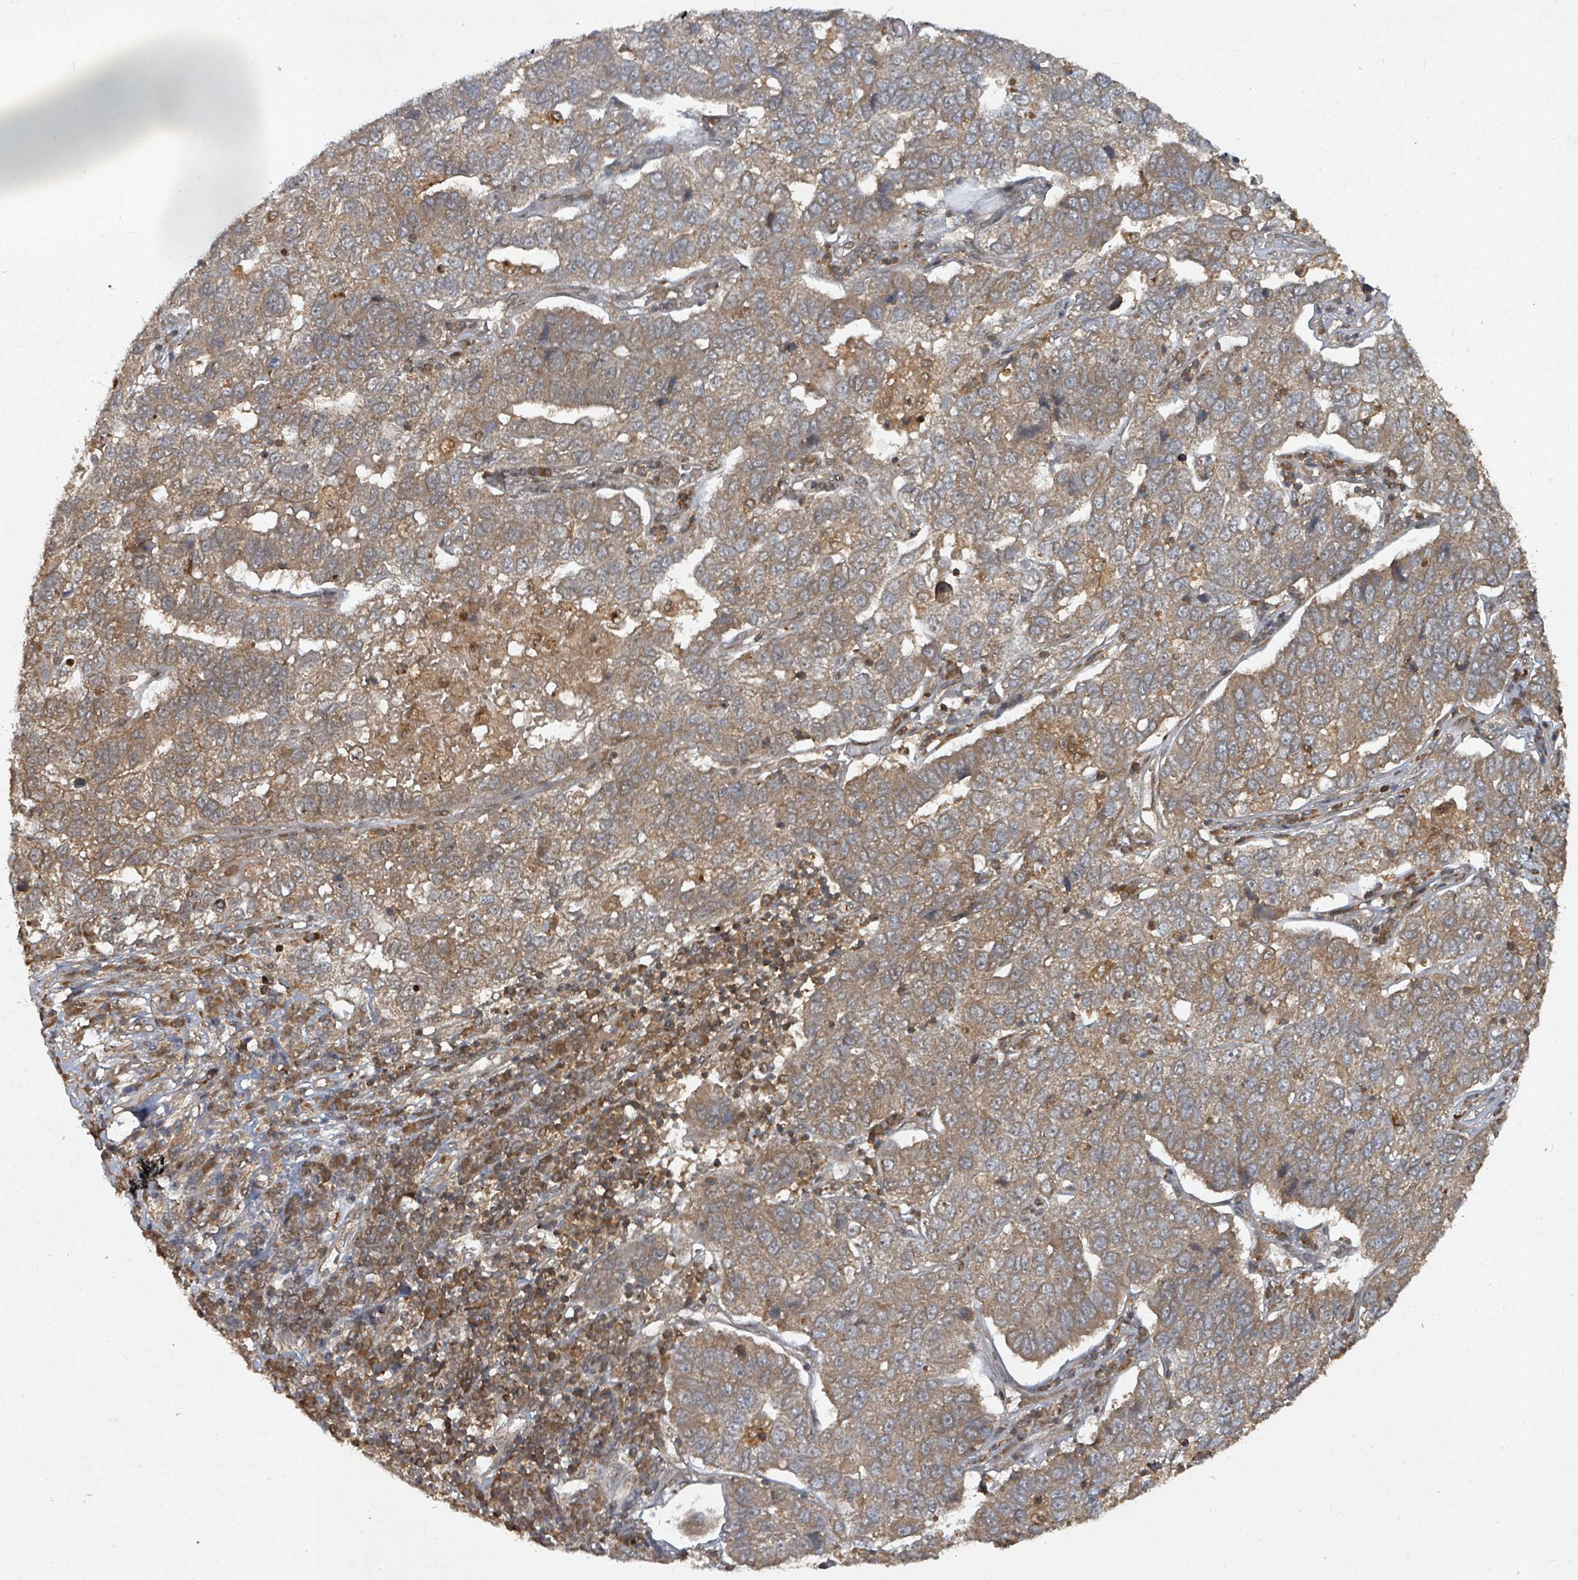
{"staining": {"intensity": "moderate", "quantity": ">75%", "location": "cytoplasmic/membranous"}, "tissue": "pancreatic cancer", "cell_type": "Tumor cells", "image_type": "cancer", "snomed": [{"axis": "morphology", "description": "Adenocarcinoma, NOS"}, {"axis": "topography", "description": "Pancreas"}], "caption": "Protein expression analysis of pancreatic adenocarcinoma reveals moderate cytoplasmic/membranous expression in approximately >75% of tumor cells.", "gene": "KDM4E", "patient": {"sex": "female", "age": 61}}